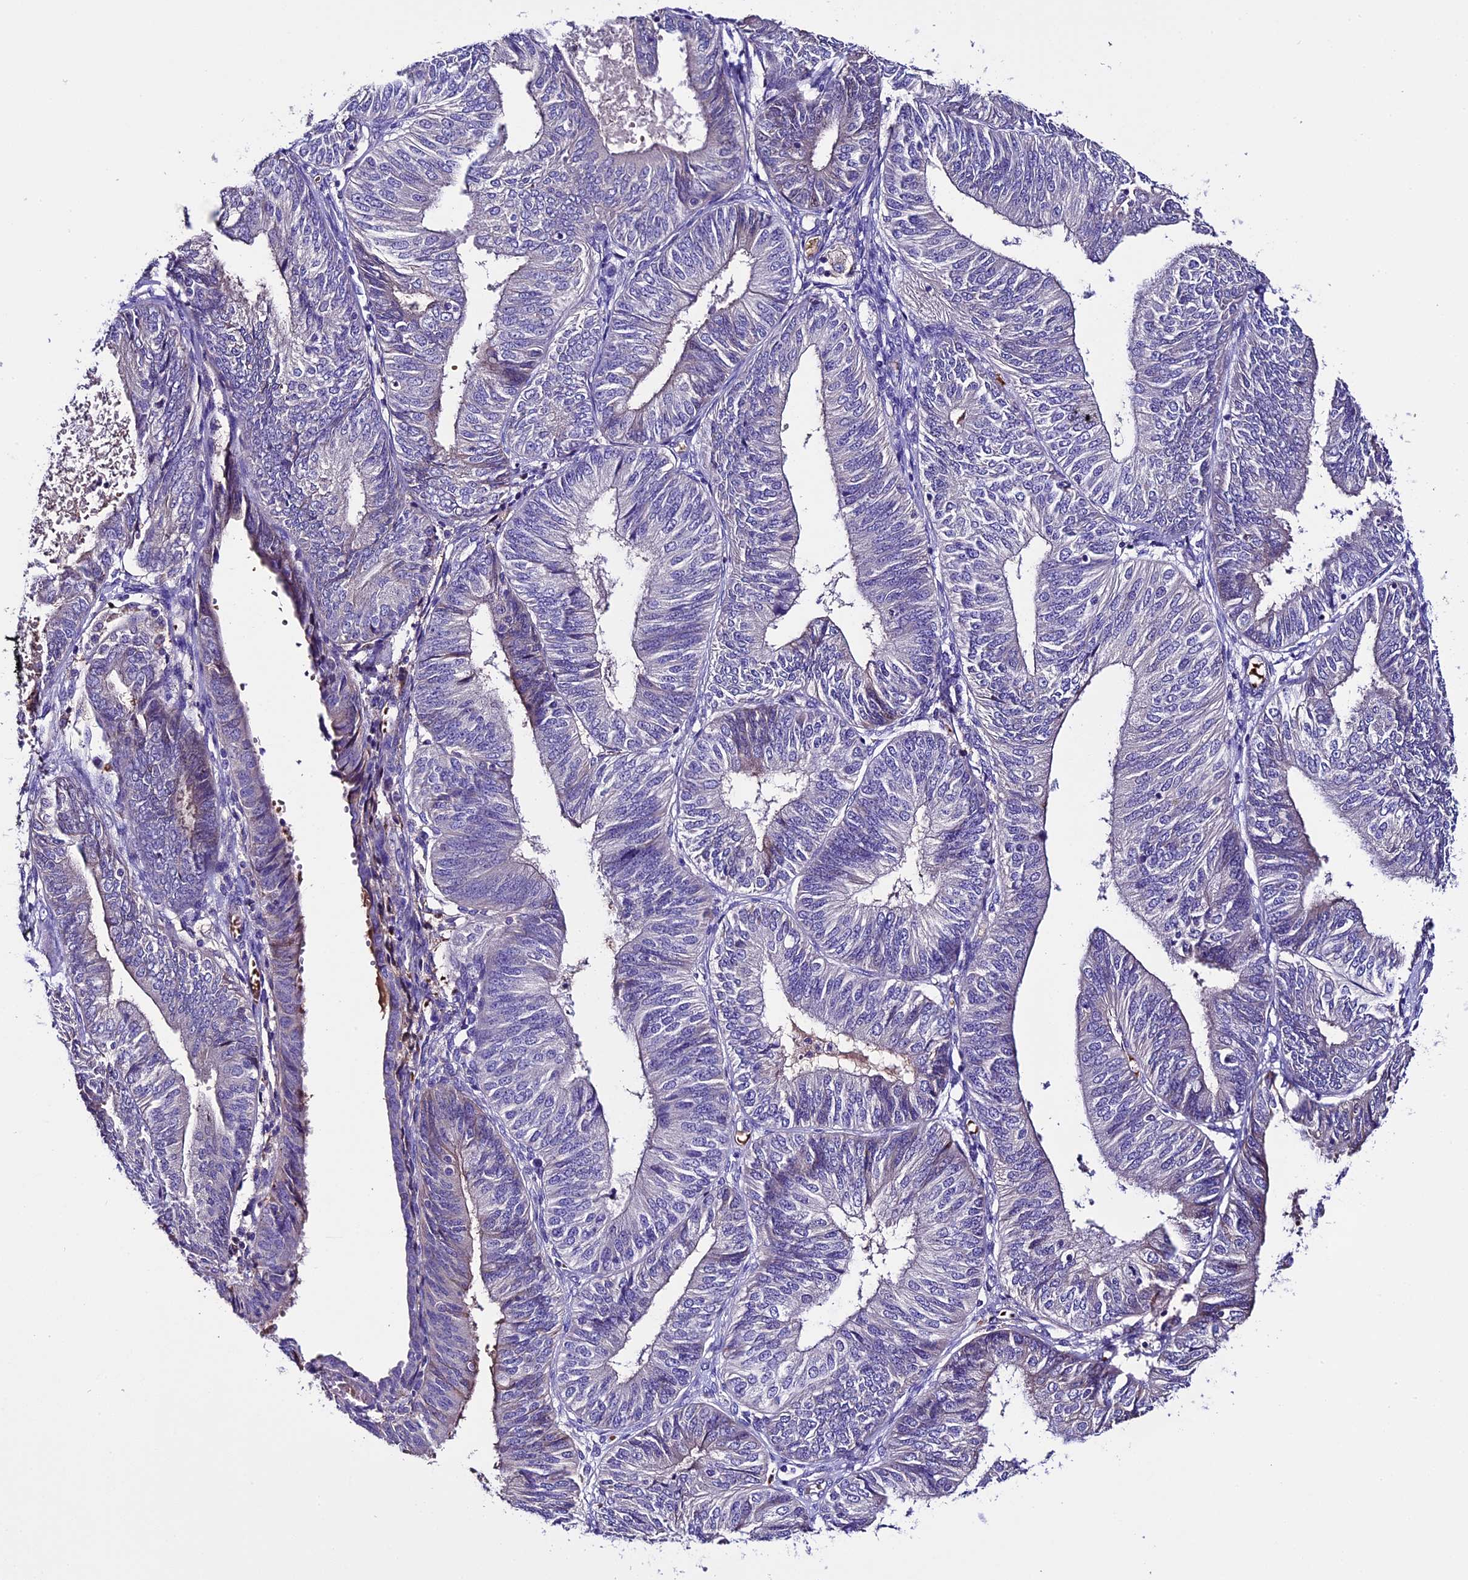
{"staining": {"intensity": "negative", "quantity": "none", "location": "none"}, "tissue": "endometrial cancer", "cell_type": "Tumor cells", "image_type": "cancer", "snomed": [{"axis": "morphology", "description": "Adenocarcinoma, NOS"}, {"axis": "topography", "description": "Endometrium"}], "caption": "Image shows no significant protein staining in tumor cells of endometrial cancer (adenocarcinoma).", "gene": "TCP11L2", "patient": {"sex": "female", "age": 58}}